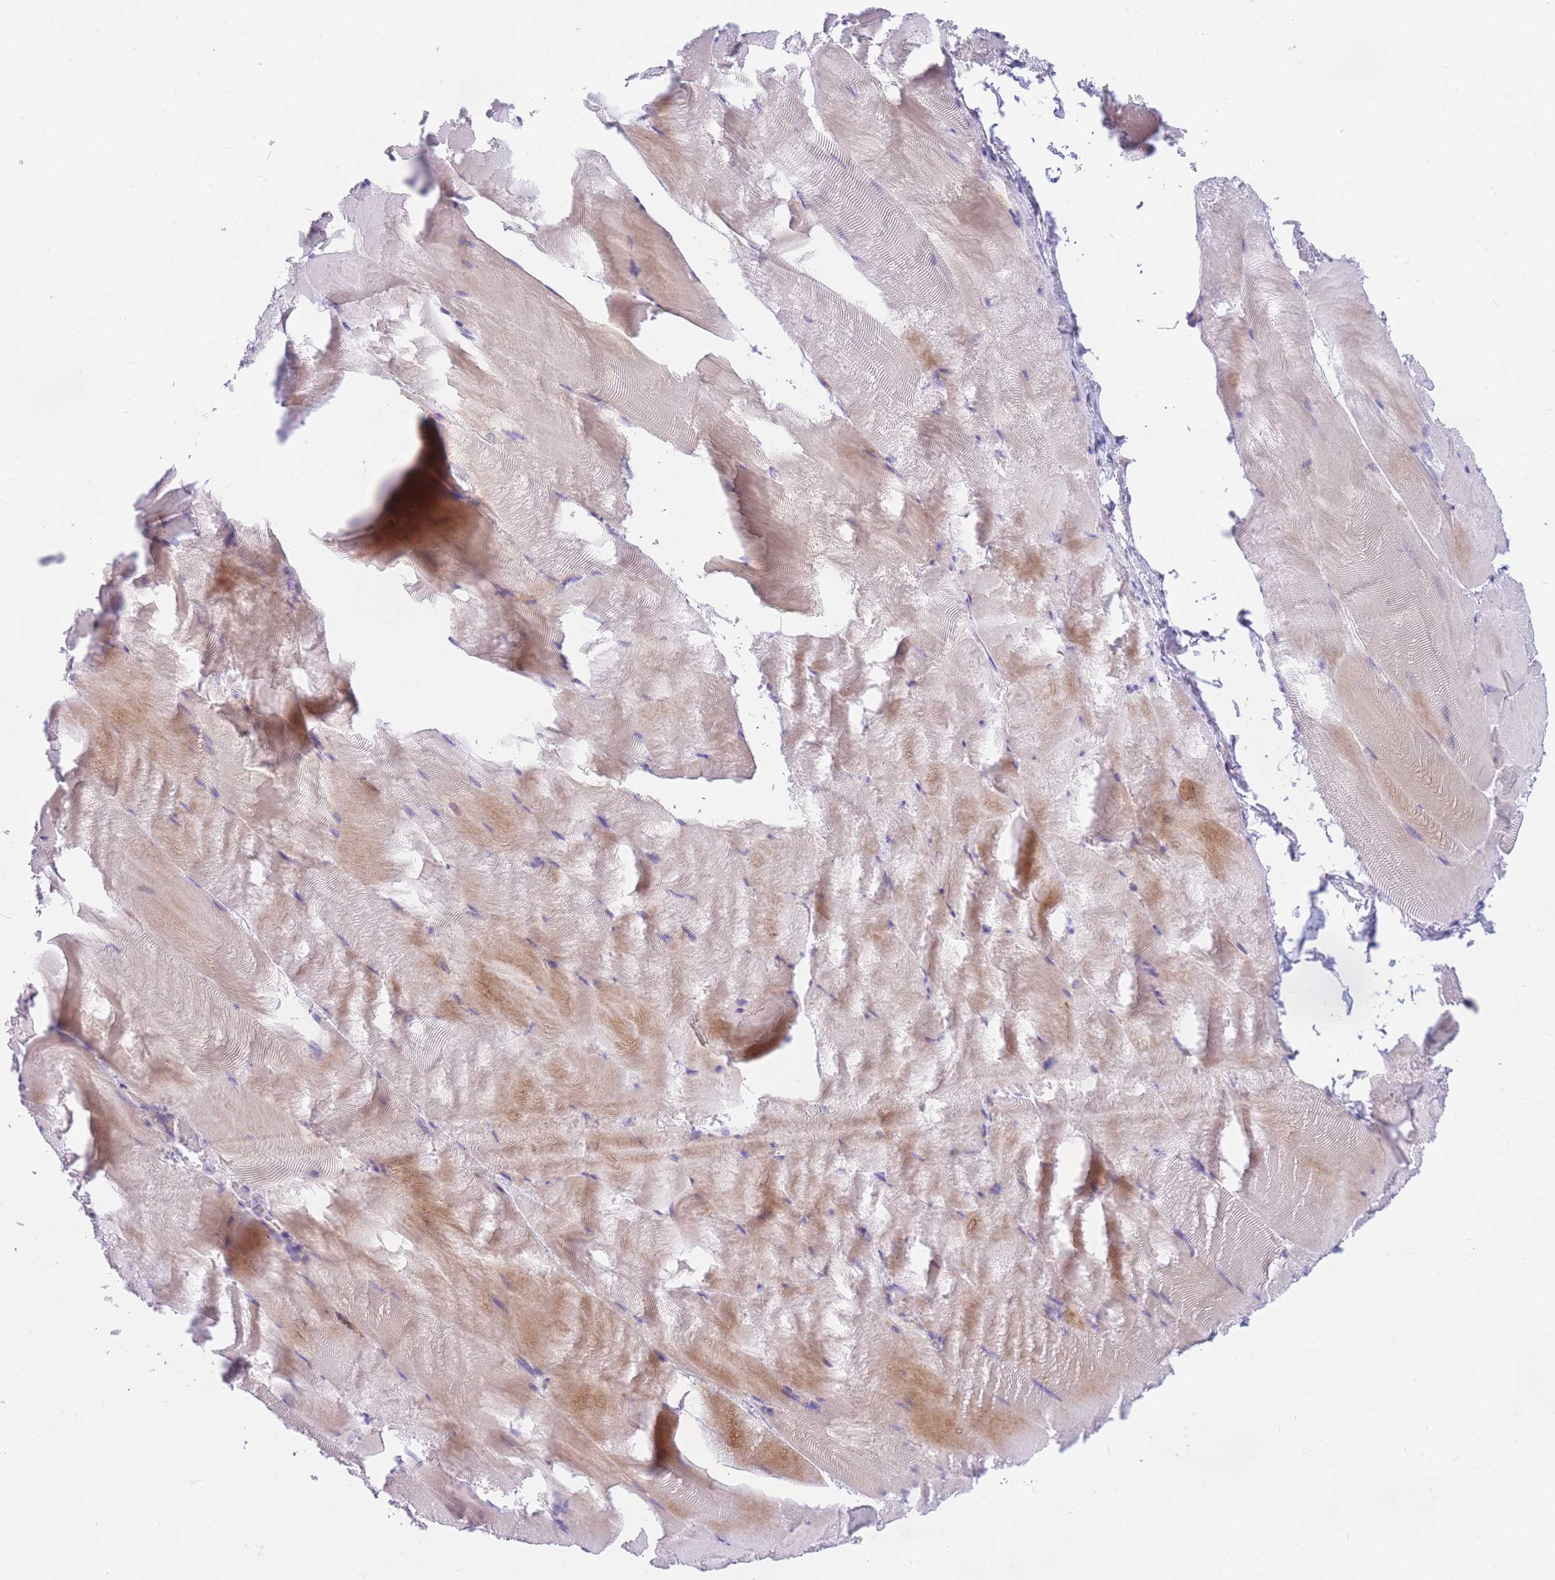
{"staining": {"intensity": "moderate", "quantity": "<25%", "location": "cytoplasmic/membranous"}, "tissue": "skeletal muscle", "cell_type": "Myocytes", "image_type": "normal", "snomed": [{"axis": "morphology", "description": "Normal tissue, NOS"}, {"axis": "topography", "description": "Skeletal muscle"}], "caption": "Immunohistochemistry (IHC) of benign skeletal muscle displays low levels of moderate cytoplasmic/membranous staining in about <25% of myocytes. The protein of interest is stained brown, and the nuclei are stained in blue (DAB (3,3'-diaminobenzidine) IHC with brightfield microscopy, high magnification).", "gene": "DDX49", "patient": {"sex": "female", "age": 64}}